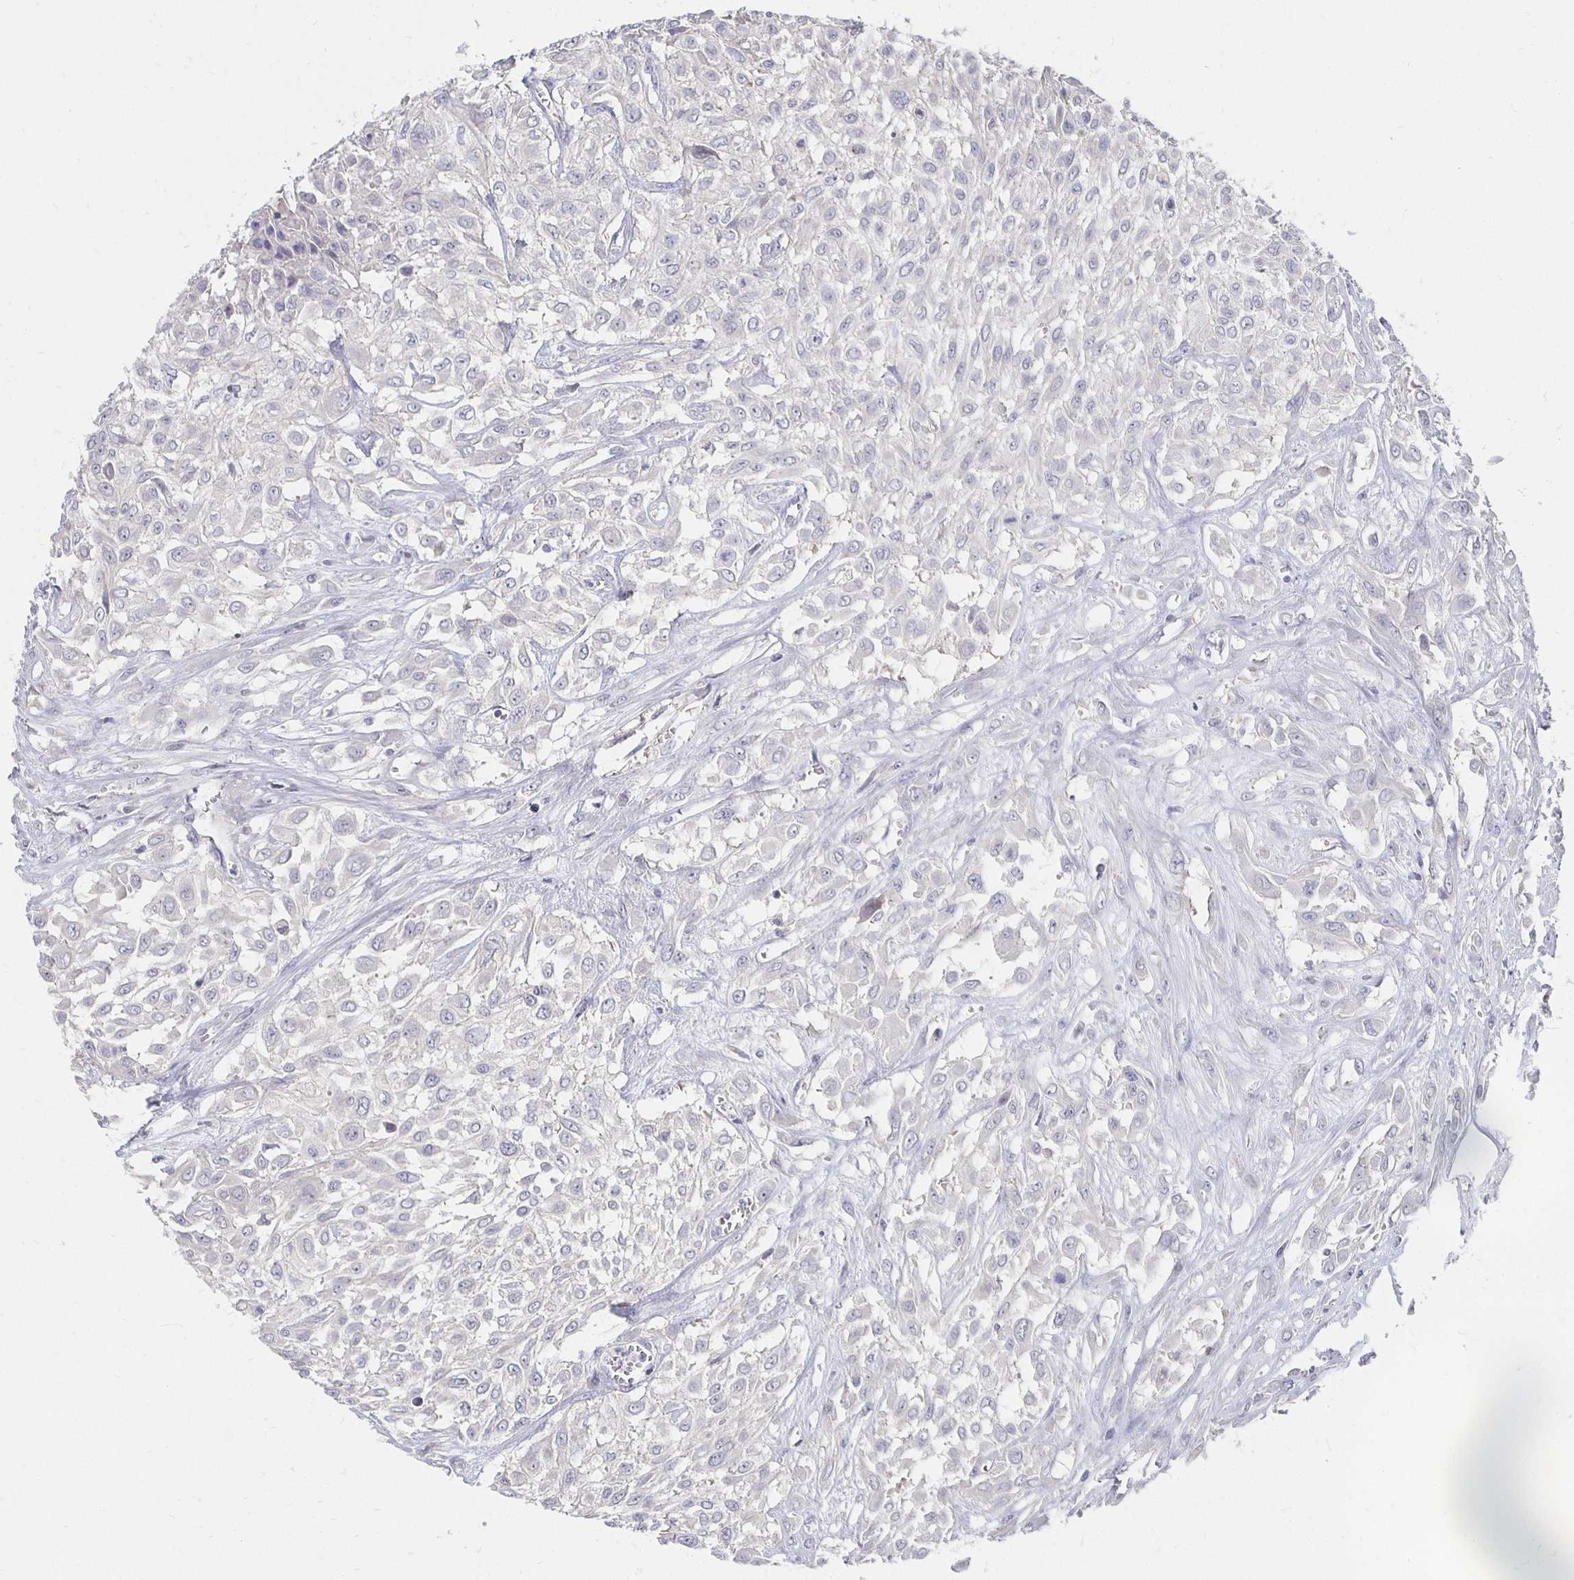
{"staining": {"intensity": "negative", "quantity": "none", "location": "none"}, "tissue": "urothelial cancer", "cell_type": "Tumor cells", "image_type": "cancer", "snomed": [{"axis": "morphology", "description": "Urothelial carcinoma, High grade"}, {"axis": "topography", "description": "Urinary bladder"}], "caption": "The immunohistochemistry (IHC) histopathology image has no significant expression in tumor cells of urothelial cancer tissue.", "gene": "FKRP", "patient": {"sex": "male", "age": 57}}